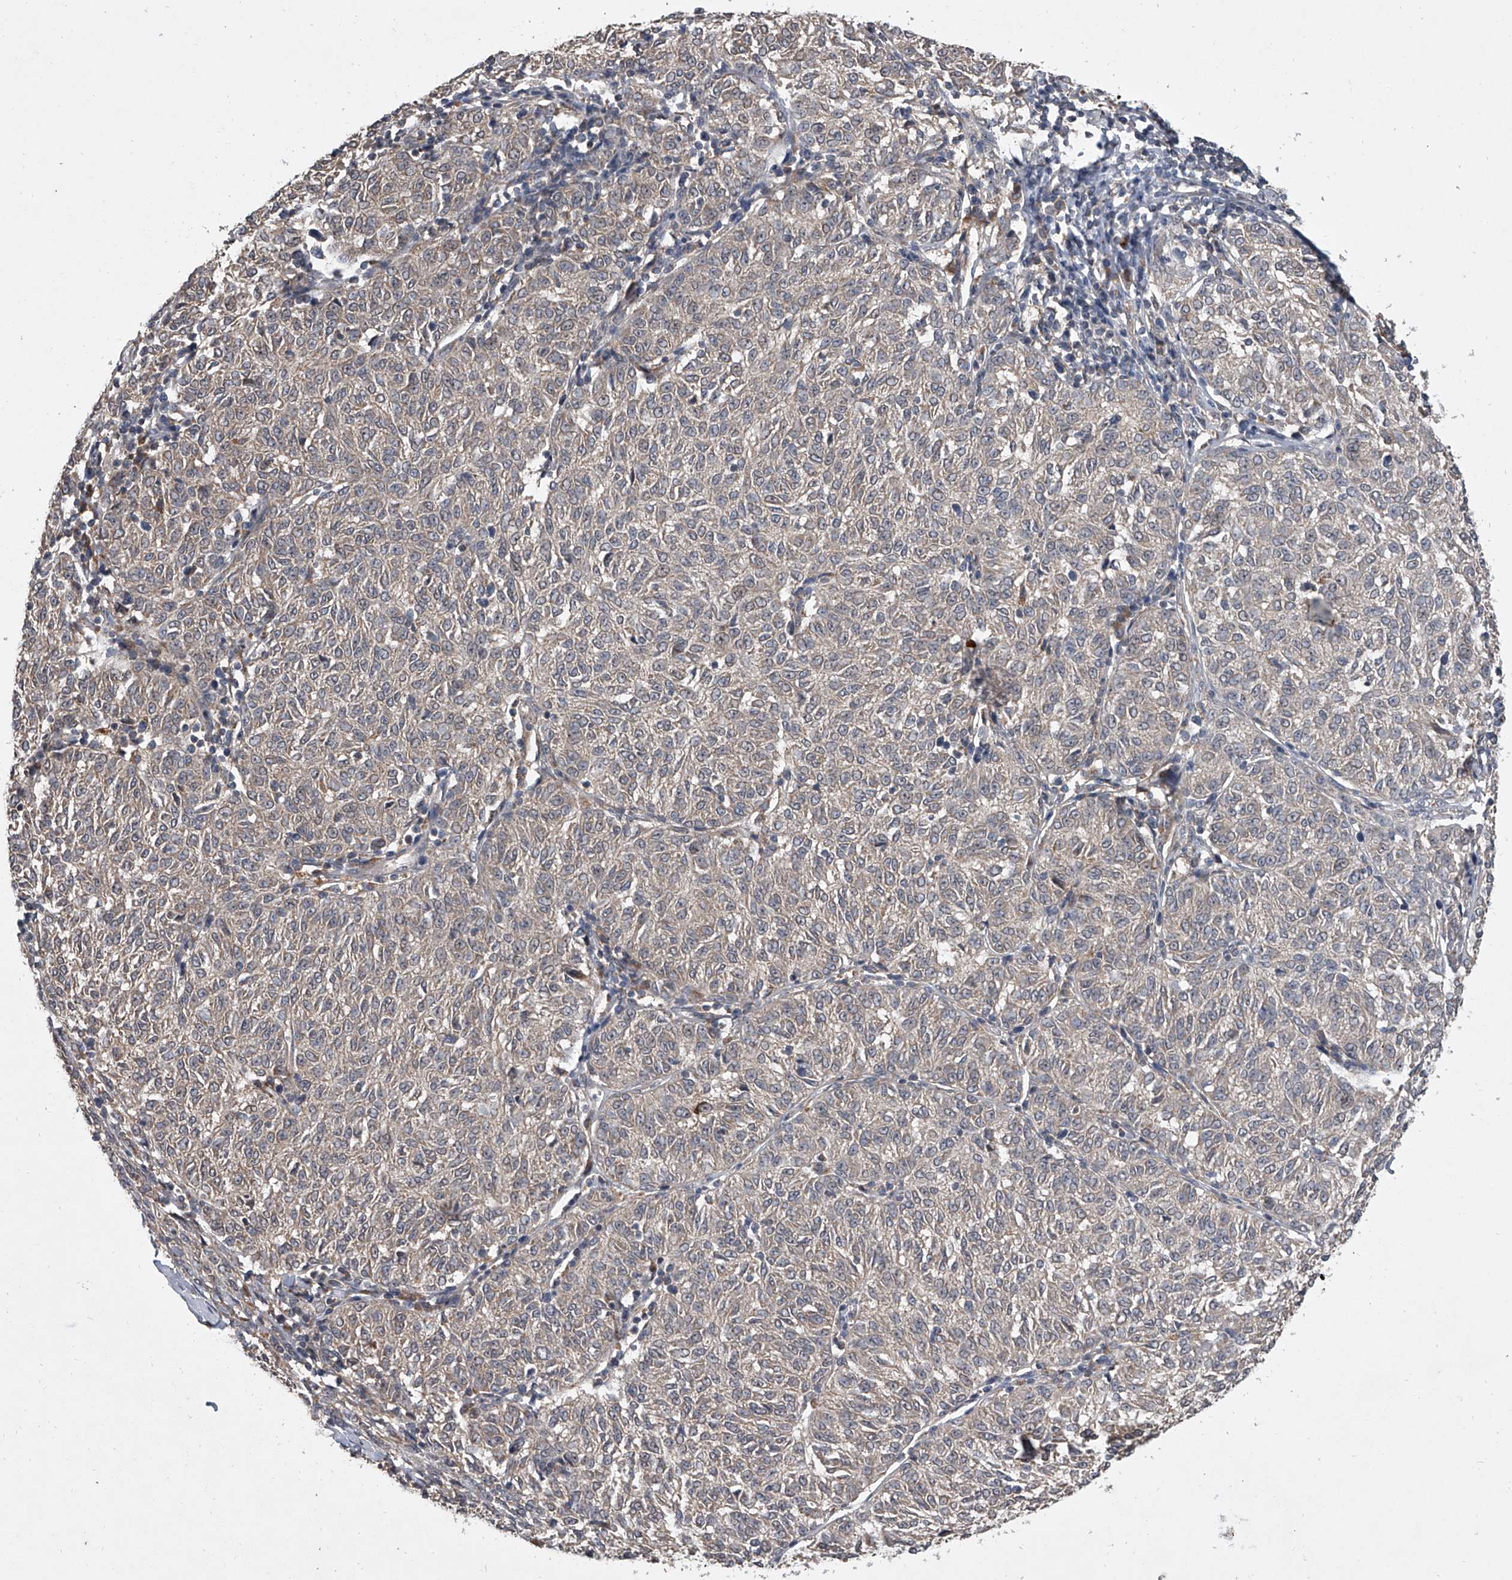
{"staining": {"intensity": "negative", "quantity": "none", "location": "none"}, "tissue": "melanoma", "cell_type": "Tumor cells", "image_type": "cancer", "snomed": [{"axis": "morphology", "description": "Malignant melanoma, NOS"}, {"axis": "topography", "description": "Skin"}], "caption": "Tumor cells show no significant expression in malignant melanoma. (Brightfield microscopy of DAB (3,3'-diaminobenzidine) immunohistochemistry at high magnification).", "gene": "GEMIN8", "patient": {"sex": "female", "age": 72}}